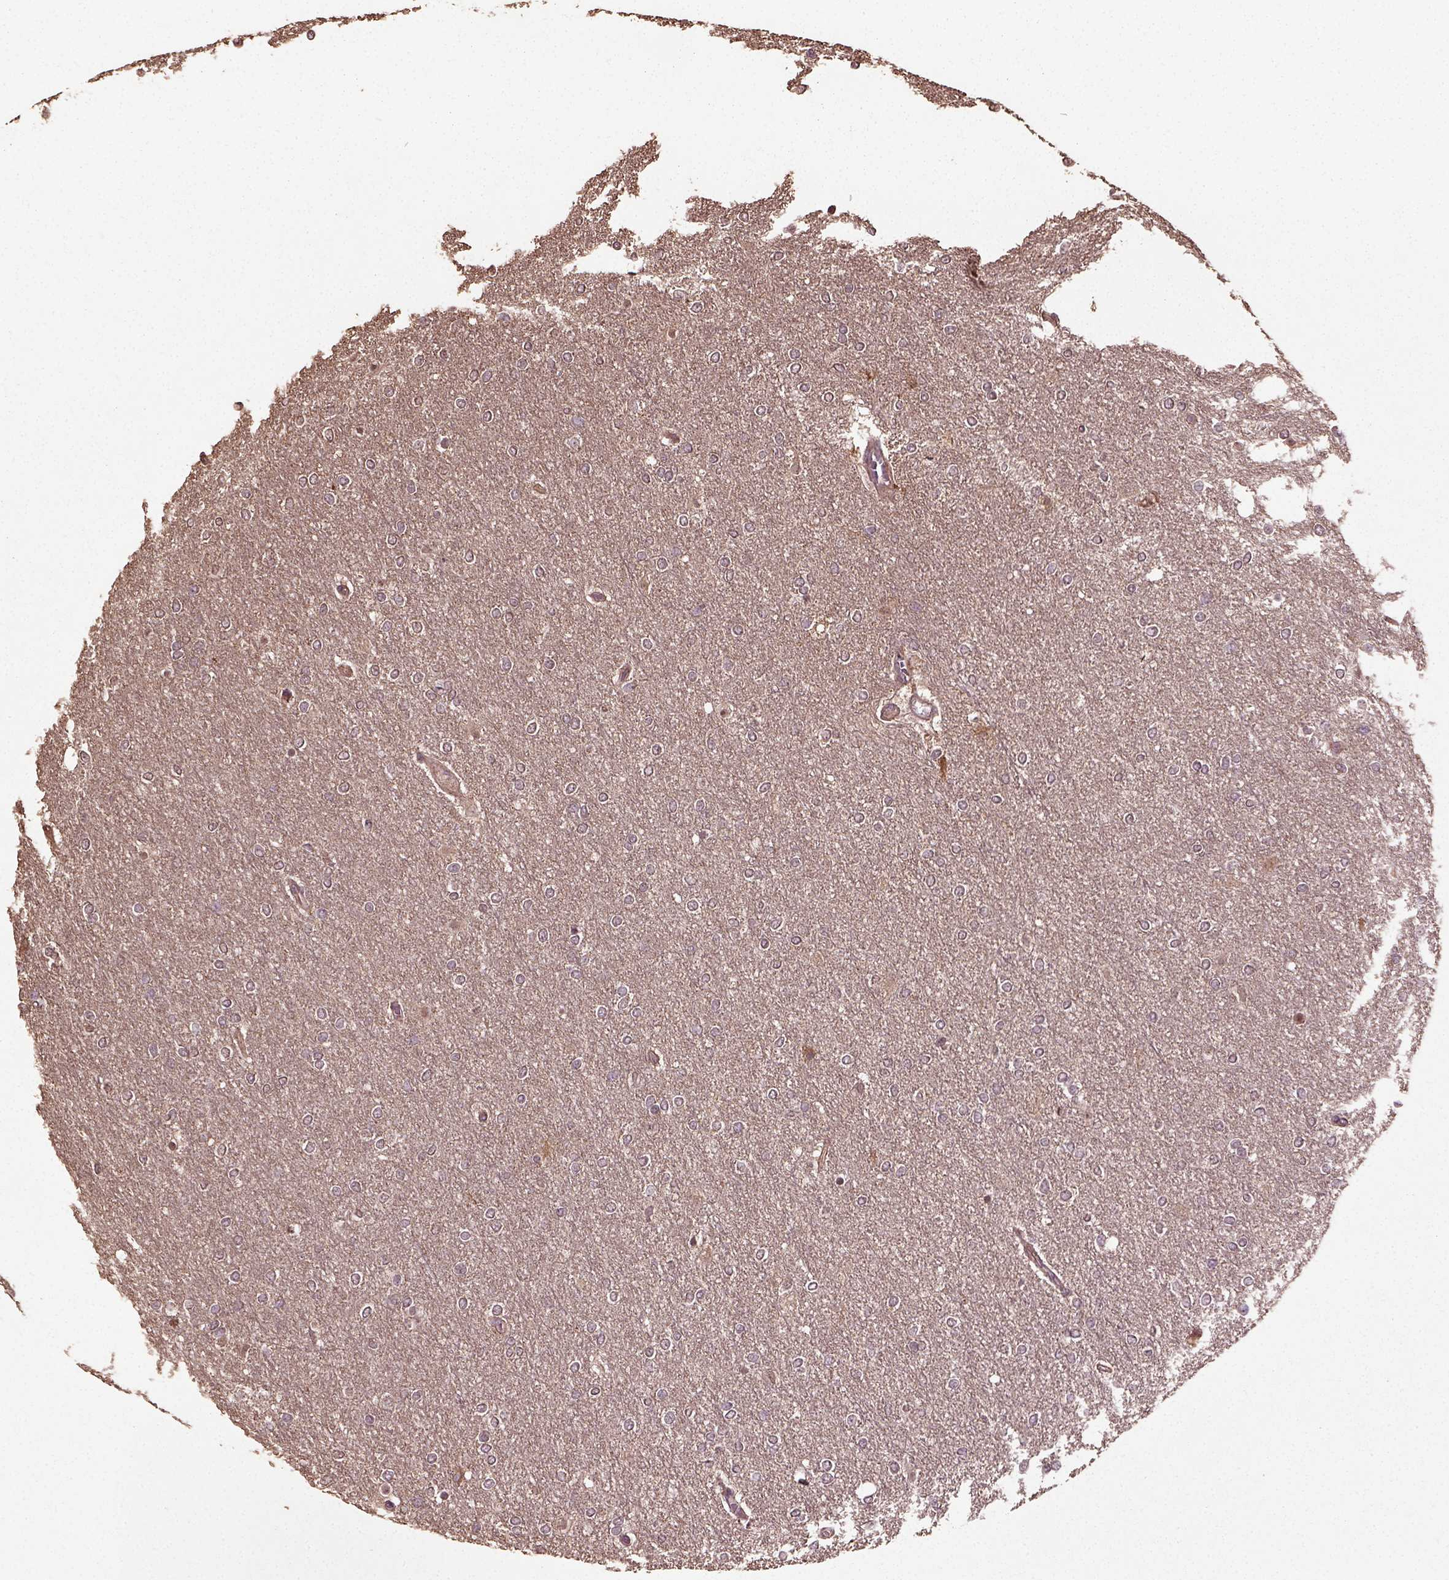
{"staining": {"intensity": "negative", "quantity": "none", "location": "none"}, "tissue": "glioma", "cell_type": "Tumor cells", "image_type": "cancer", "snomed": [{"axis": "morphology", "description": "Glioma, malignant, High grade"}, {"axis": "topography", "description": "Brain"}], "caption": "High power microscopy image of an immunohistochemistry micrograph of high-grade glioma (malignant), revealing no significant positivity in tumor cells.", "gene": "ERV3-1", "patient": {"sex": "female", "age": 61}}